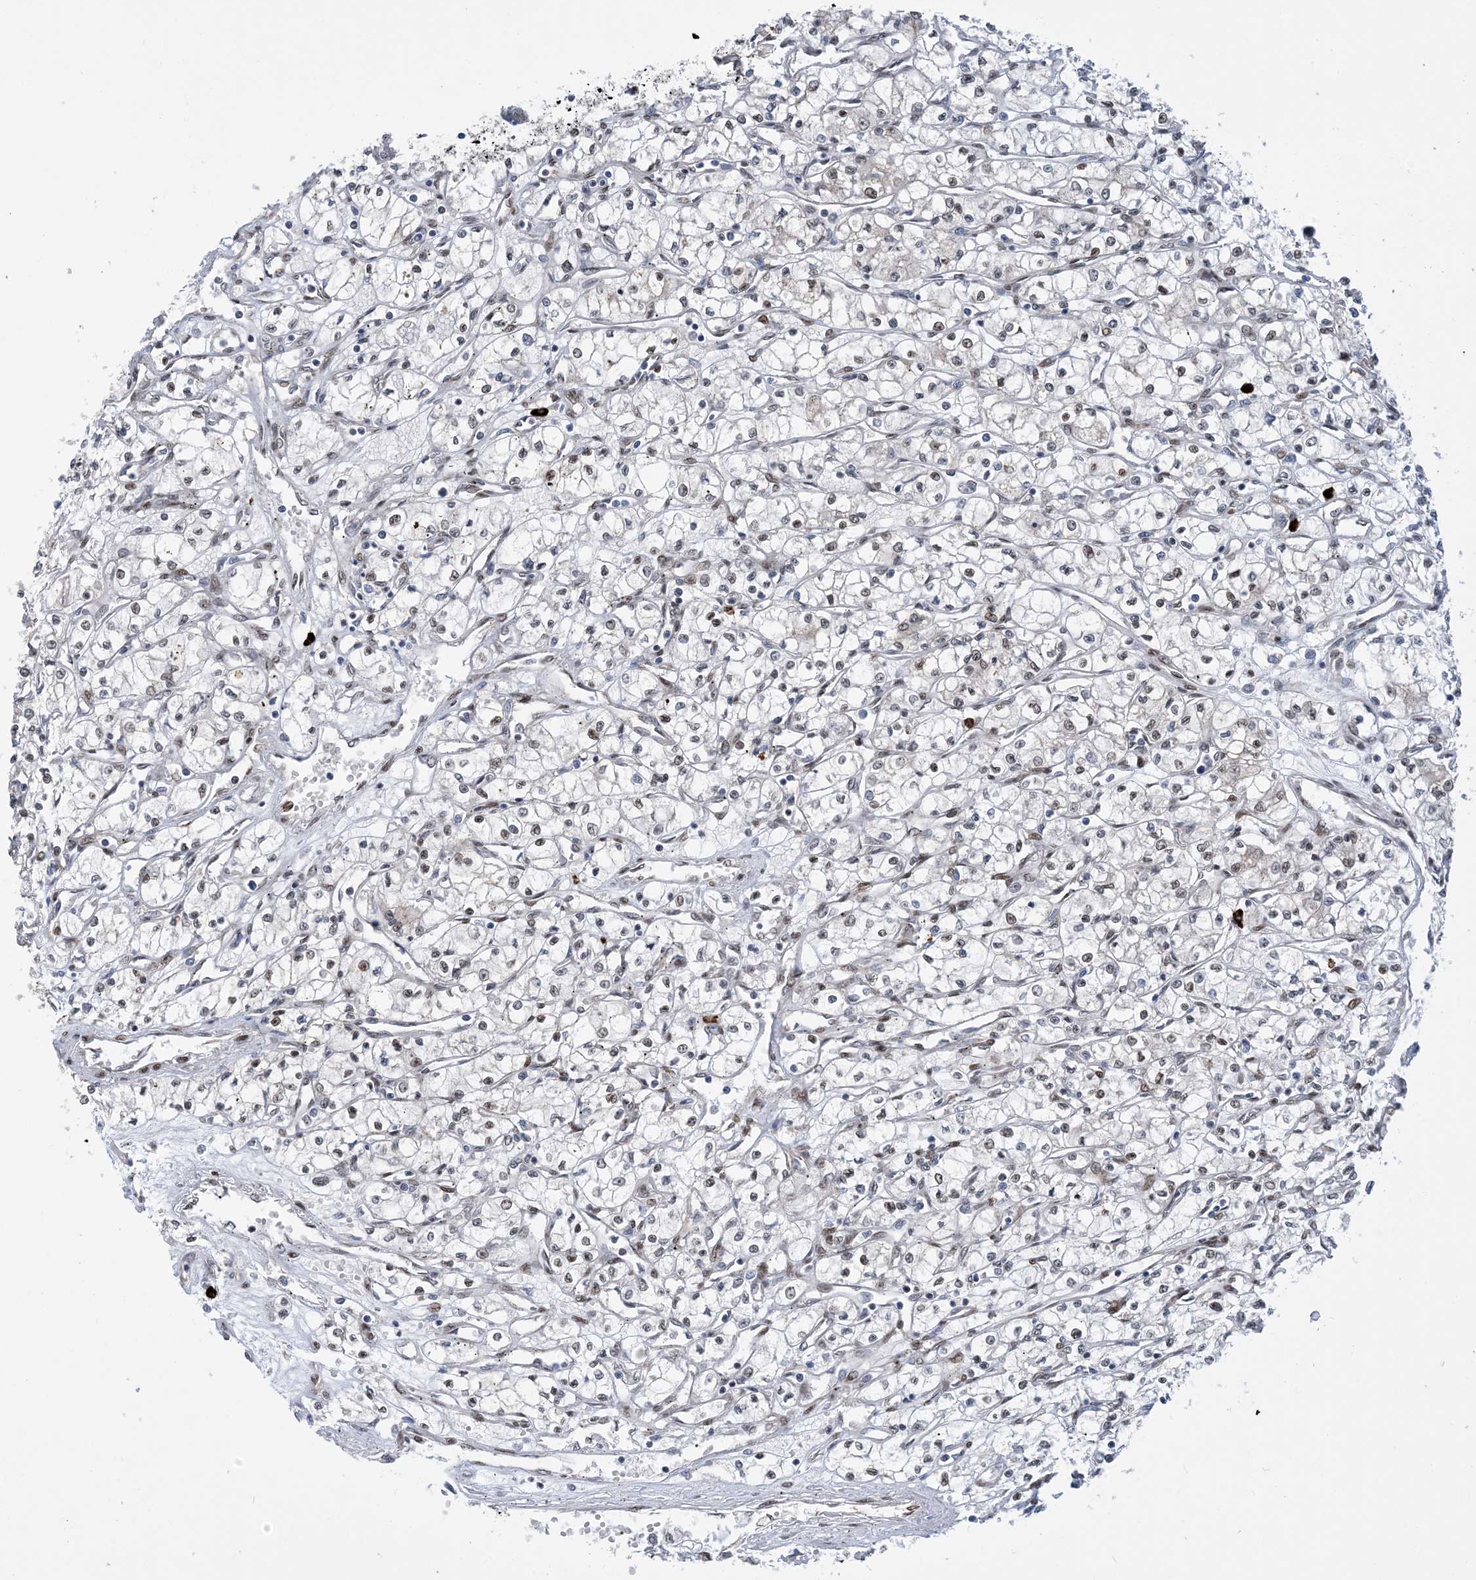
{"staining": {"intensity": "moderate", "quantity": "25%-75%", "location": "nuclear"}, "tissue": "renal cancer", "cell_type": "Tumor cells", "image_type": "cancer", "snomed": [{"axis": "morphology", "description": "Adenocarcinoma, NOS"}, {"axis": "topography", "description": "Kidney"}], "caption": "Moderate nuclear expression for a protein is identified in approximately 25%-75% of tumor cells of renal cancer using IHC.", "gene": "TSPYL1", "patient": {"sex": "male", "age": 59}}